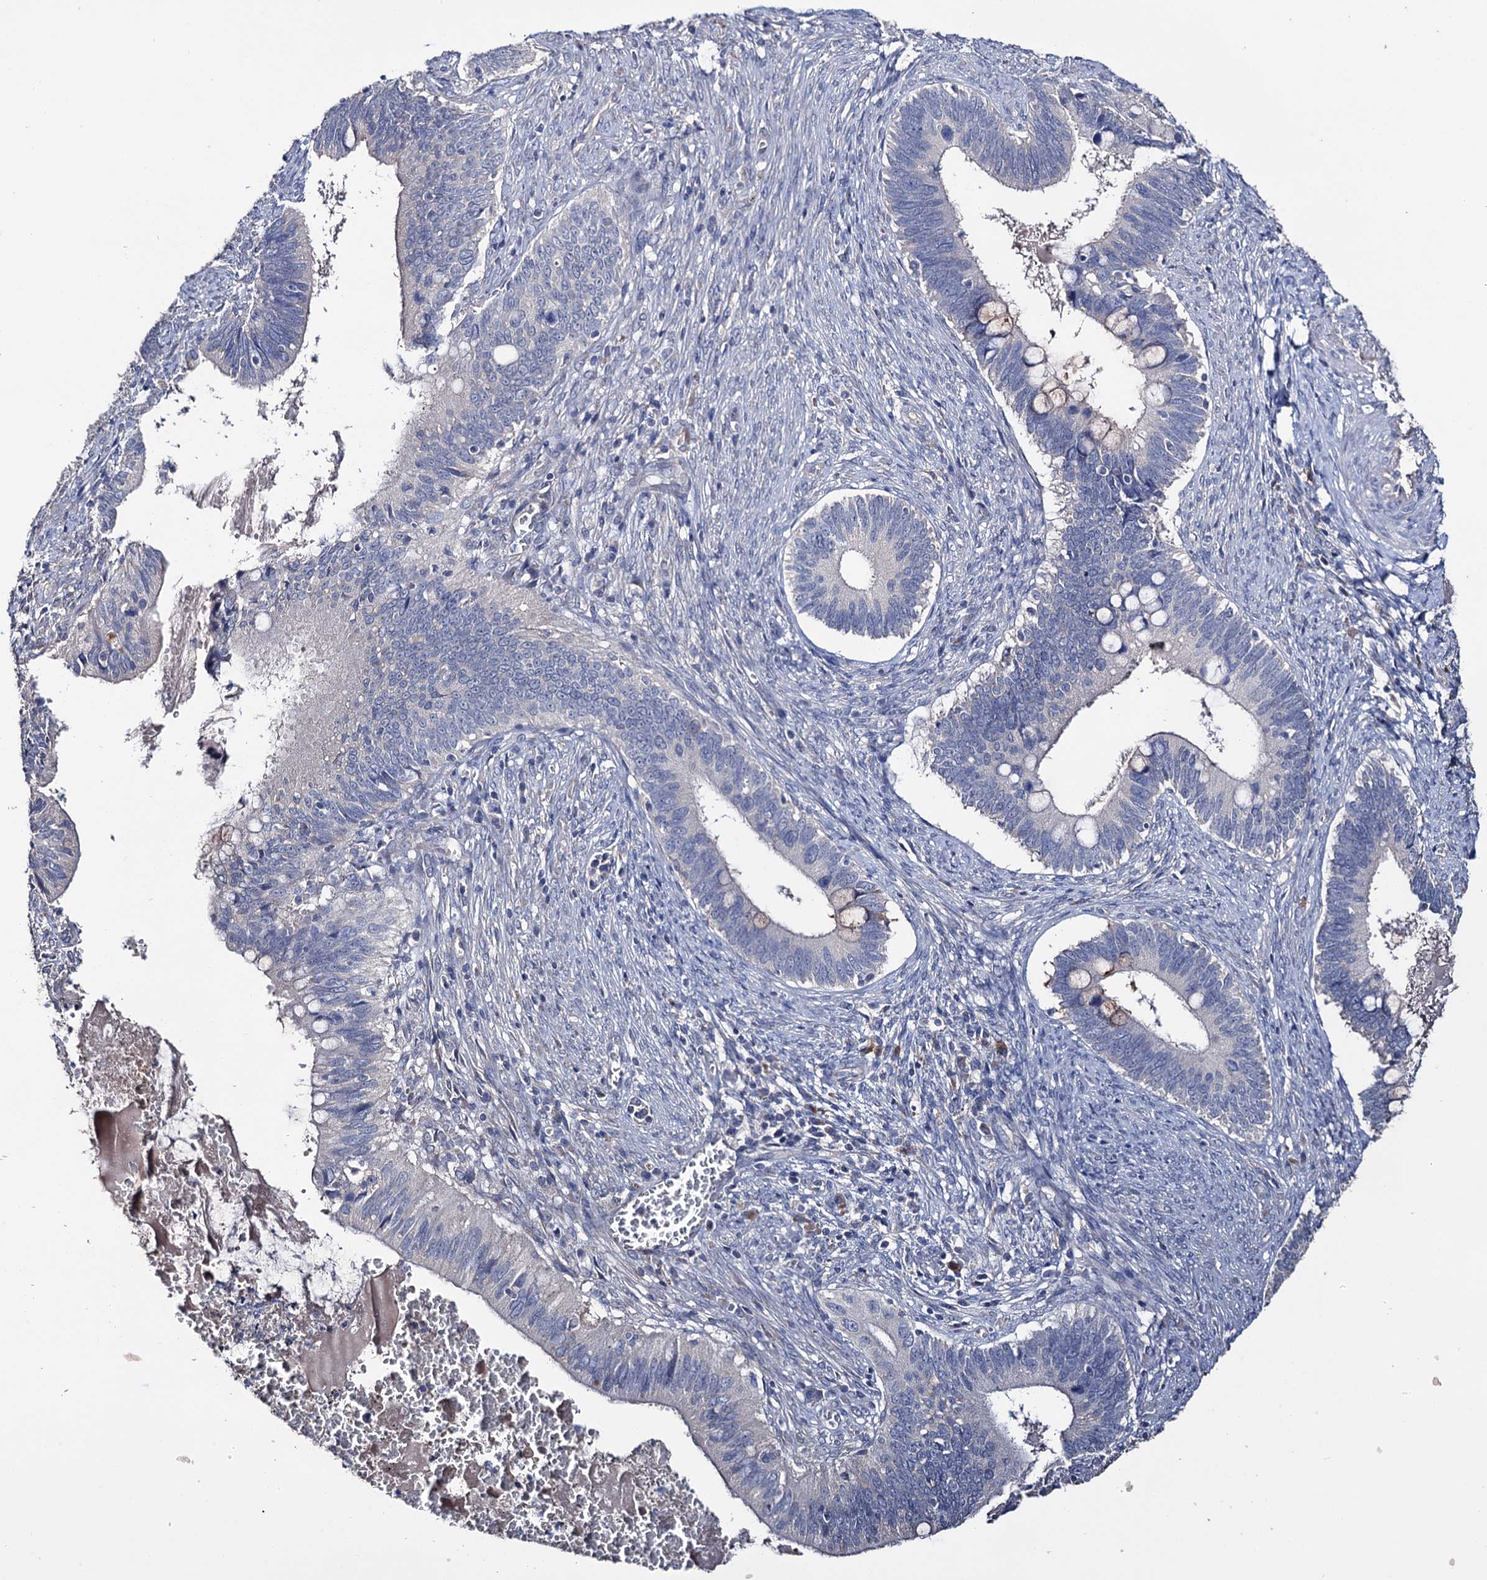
{"staining": {"intensity": "negative", "quantity": "none", "location": "none"}, "tissue": "cervical cancer", "cell_type": "Tumor cells", "image_type": "cancer", "snomed": [{"axis": "morphology", "description": "Adenocarcinoma, NOS"}, {"axis": "topography", "description": "Cervix"}], "caption": "Tumor cells show no significant expression in cervical cancer (adenocarcinoma). (Brightfield microscopy of DAB immunohistochemistry (IHC) at high magnification).", "gene": "EPB41L5", "patient": {"sex": "female", "age": 42}}